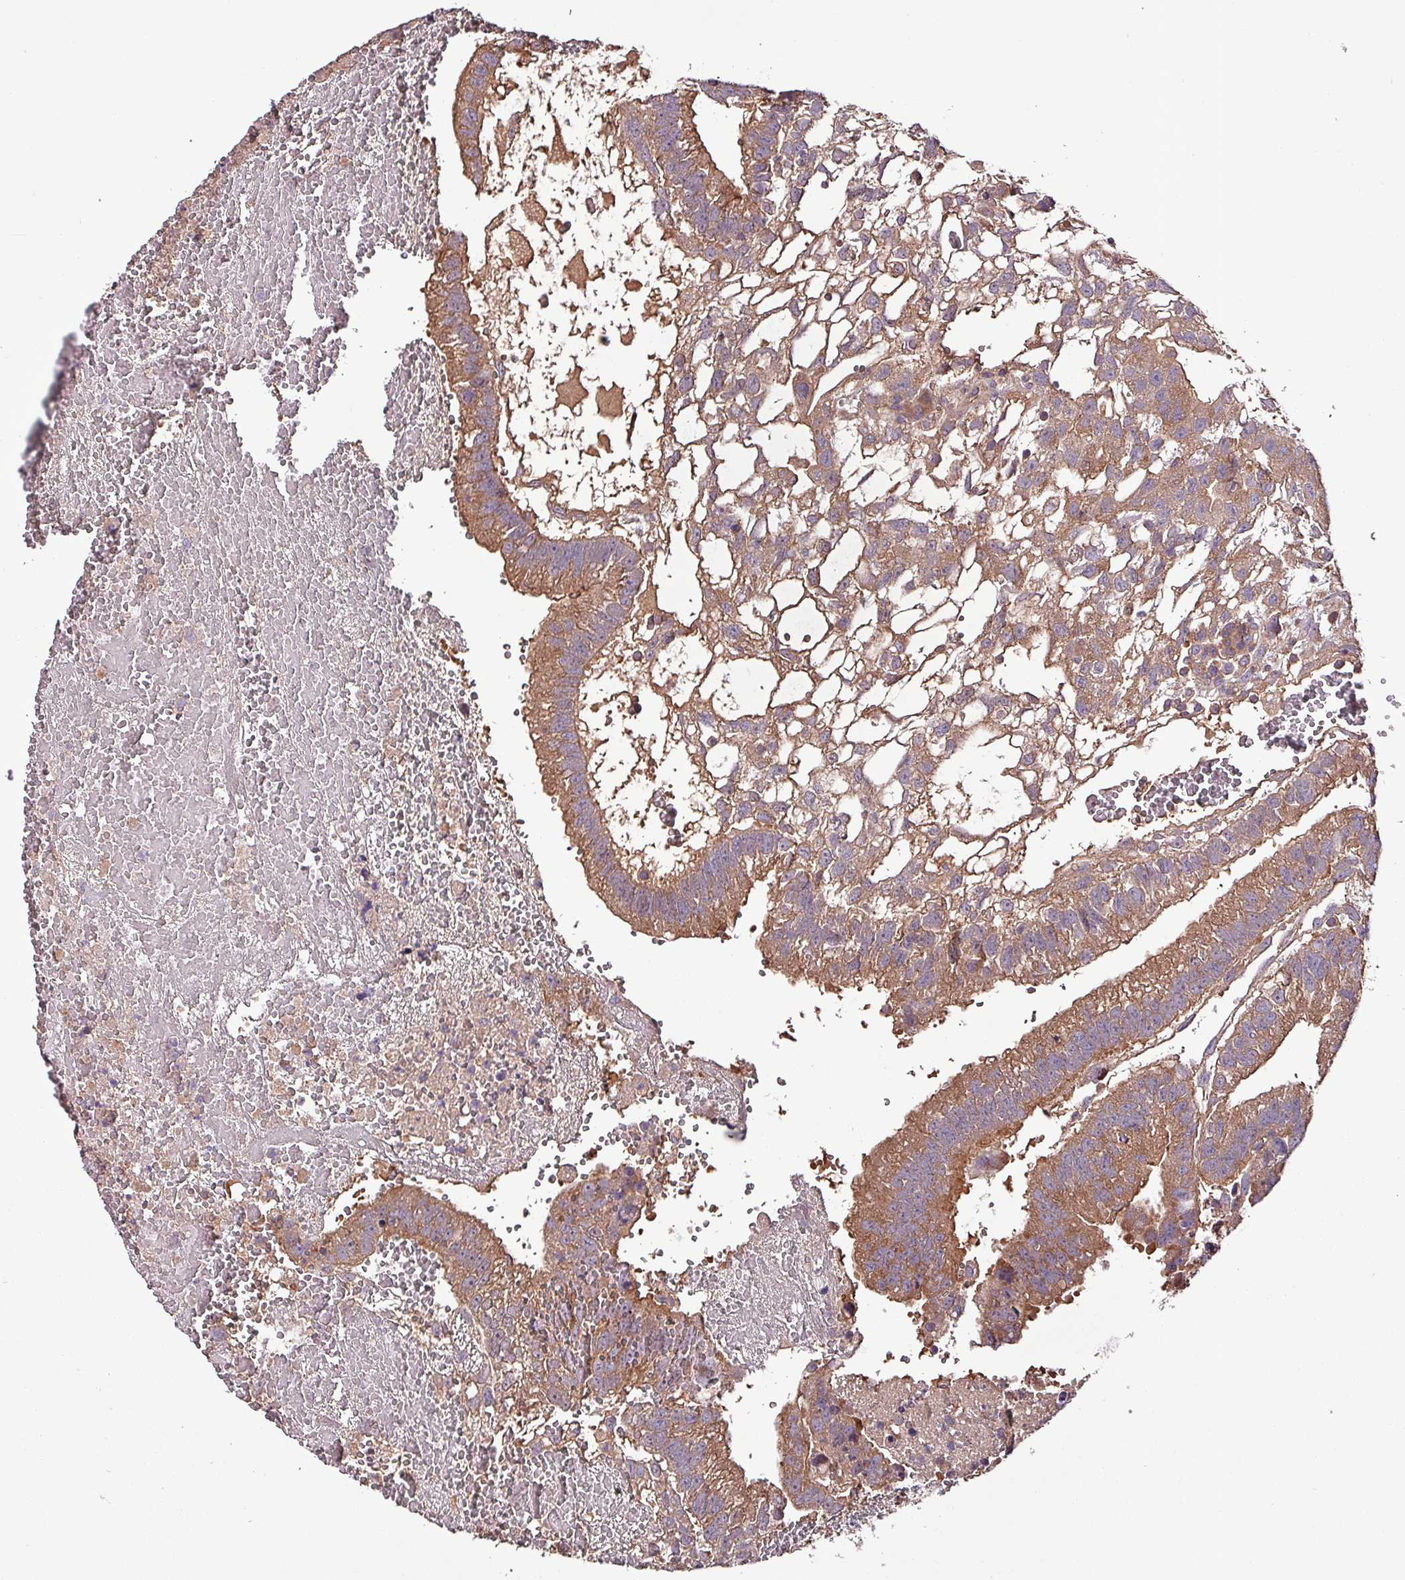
{"staining": {"intensity": "moderate", "quantity": ">75%", "location": "cytoplasmic/membranous"}, "tissue": "testis cancer", "cell_type": "Tumor cells", "image_type": "cancer", "snomed": [{"axis": "morphology", "description": "Normal tissue, NOS"}, {"axis": "morphology", "description": "Carcinoma, Embryonal, NOS"}, {"axis": "topography", "description": "Testis"}], "caption": "Testis cancer stained with a protein marker shows moderate staining in tumor cells.", "gene": "PAFAH1B2", "patient": {"sex": "male", "age": 32}}